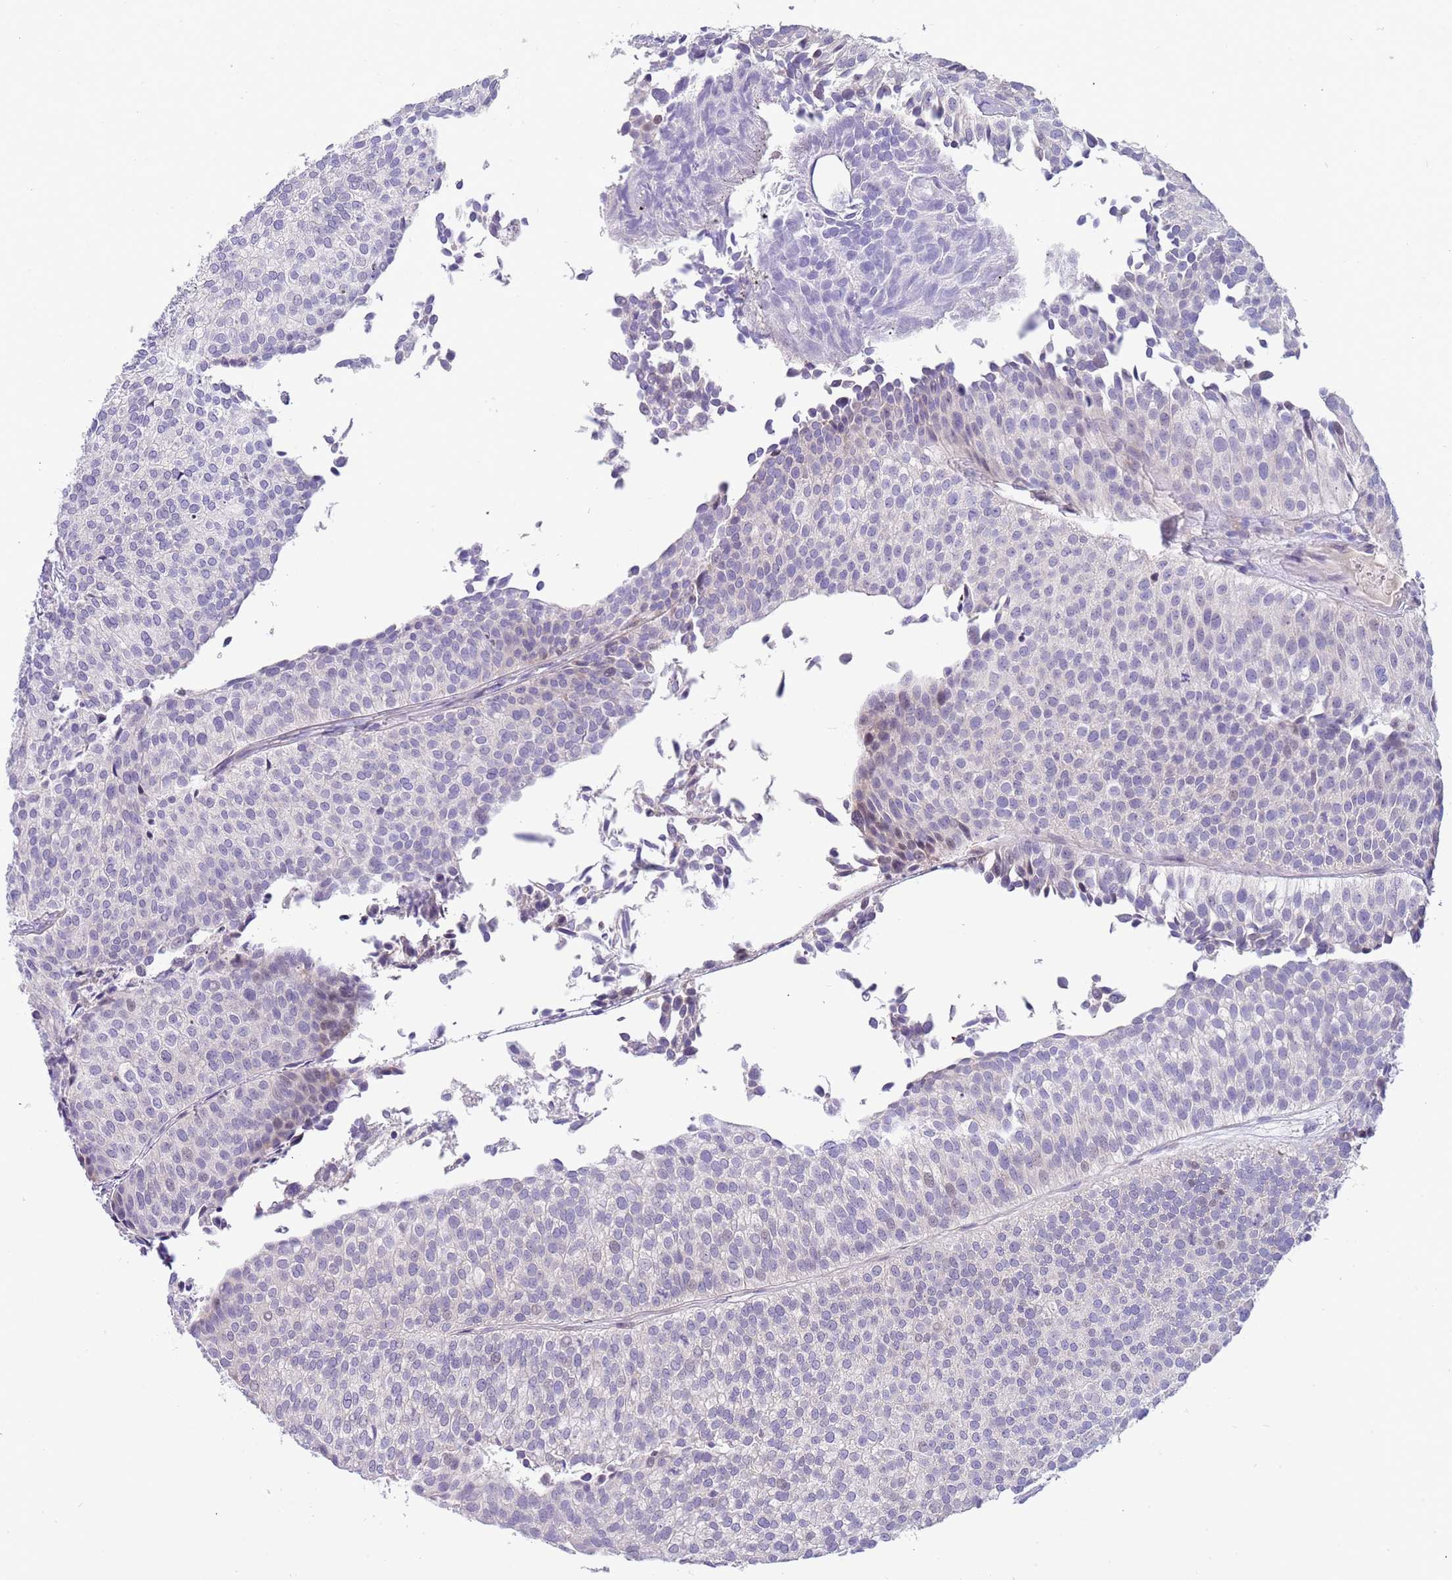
{"staining": {"intensity": "negative", "quantity": "none", "location": "none"}, "tissue": "urothelial cancer", "cell_type": "Tumor cells", "image_type": "cancer", "snomed": [{"axis": "morphology", "description": "Urothelial carcinoma, Low grade"}, {"axis": "topography", "description": "Urinary bladder"}], "caption": "Histopathology image shows no protein positivity in tumor cells of urothelial cancer tissue.", "gene": "CABYR", "patient": {"sex": "male", "age": 84}}